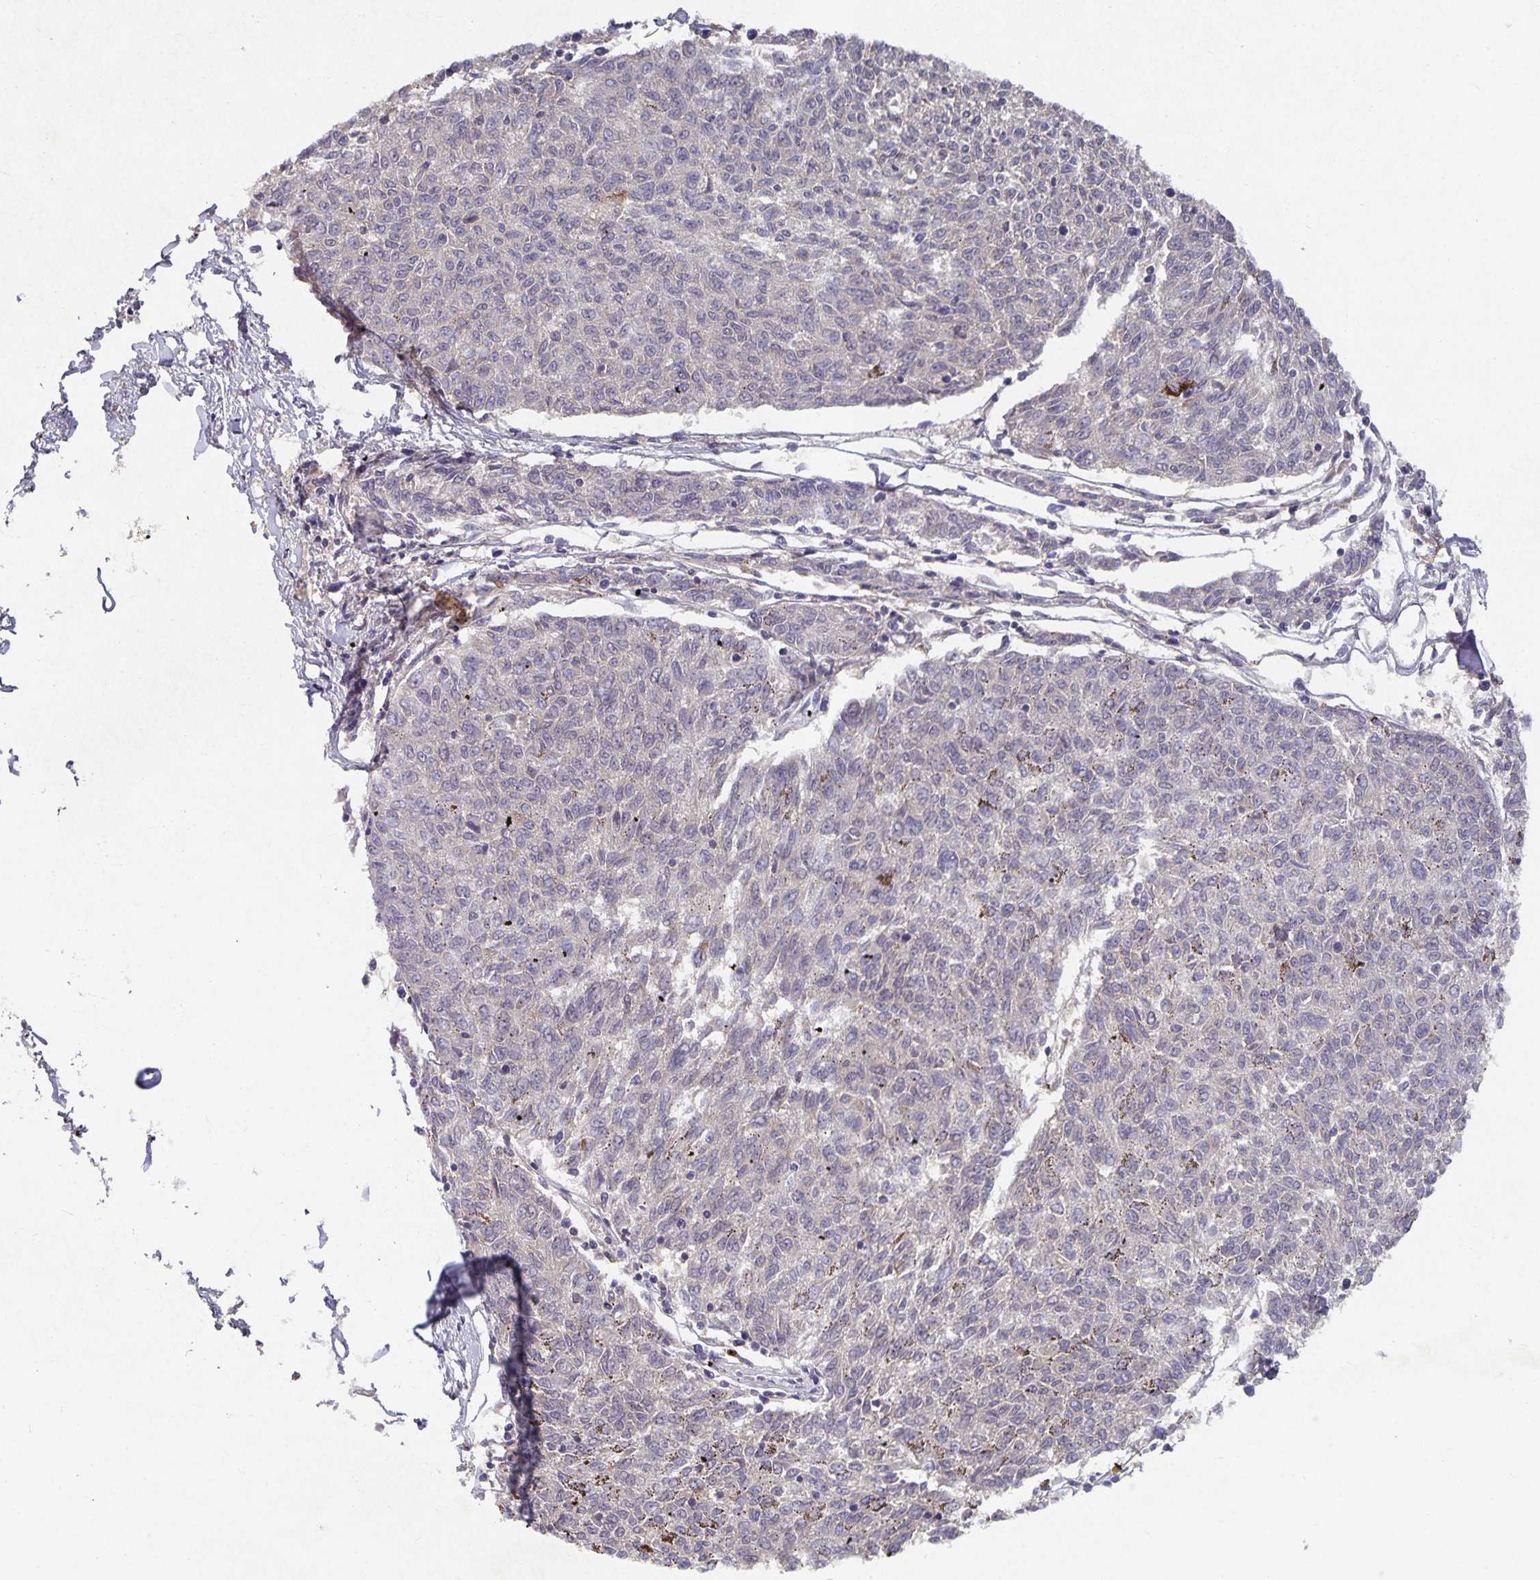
{"staining": {"intensity": "negative", "quantity": "none", "location": "none"}, "tissue": "melanoma", "cell_type": "Tumor cells", "image_type": "cancer", "snomed": [{"axis": "morphology", "description": "Malignant melanoma, NOS"}, {"axis": "topography", "description": "Skin"}], "caption": "DAB (3,3'-diaminobenzidine) immunohistochemical staining of human malignant melanoma displays no significant staining in tumor cells.", "gene": "HEPN1", "patient": {"sex": "female", "age": 72}}